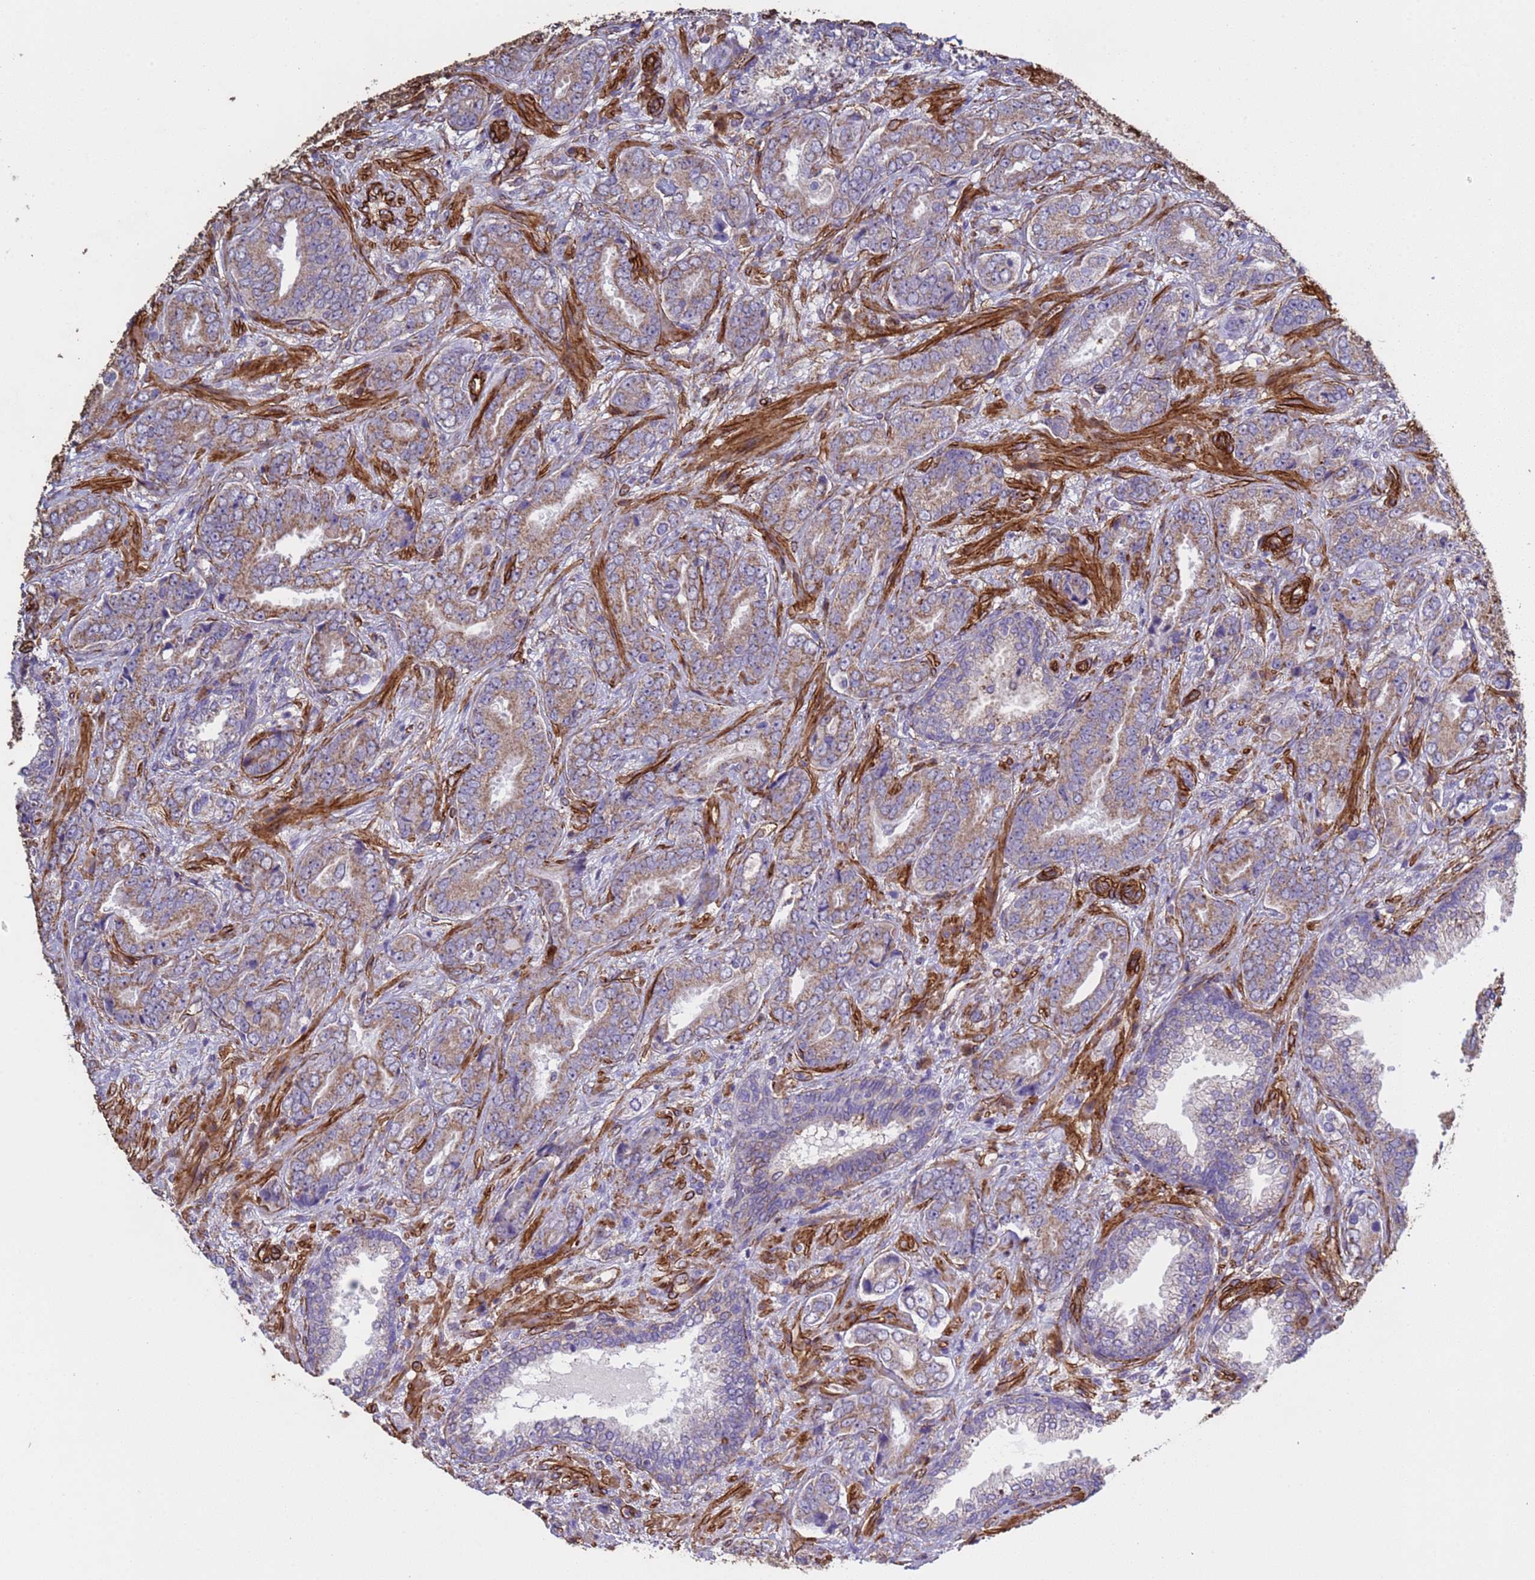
{"staining": {"intensity": "moderate", "quantity": ">75%", "location": "cytoplasmic/membranous"}, "tissue": "prostate cancer", "cell_type": "Tumor cells", "image_type": "cancer", "snomed": [{"axis": "morphology", "description": "Adenocarcinoma, High grade"}, {"axis": "topography", "description": "Prostate"}], "caption": "Immunohistochemical staining of prostate adenocarcinoma (high-grade) demonstrates moderate cytoplasmic/membranous protein positivity in about >75% of tumor cells. The protein is stained brown, and the nuclei are stained in blue (DAB IHC with brightfield microscopy, high magnification).", "gene": "GASK1A", "patient": {"sex": "male", "age": 71}}